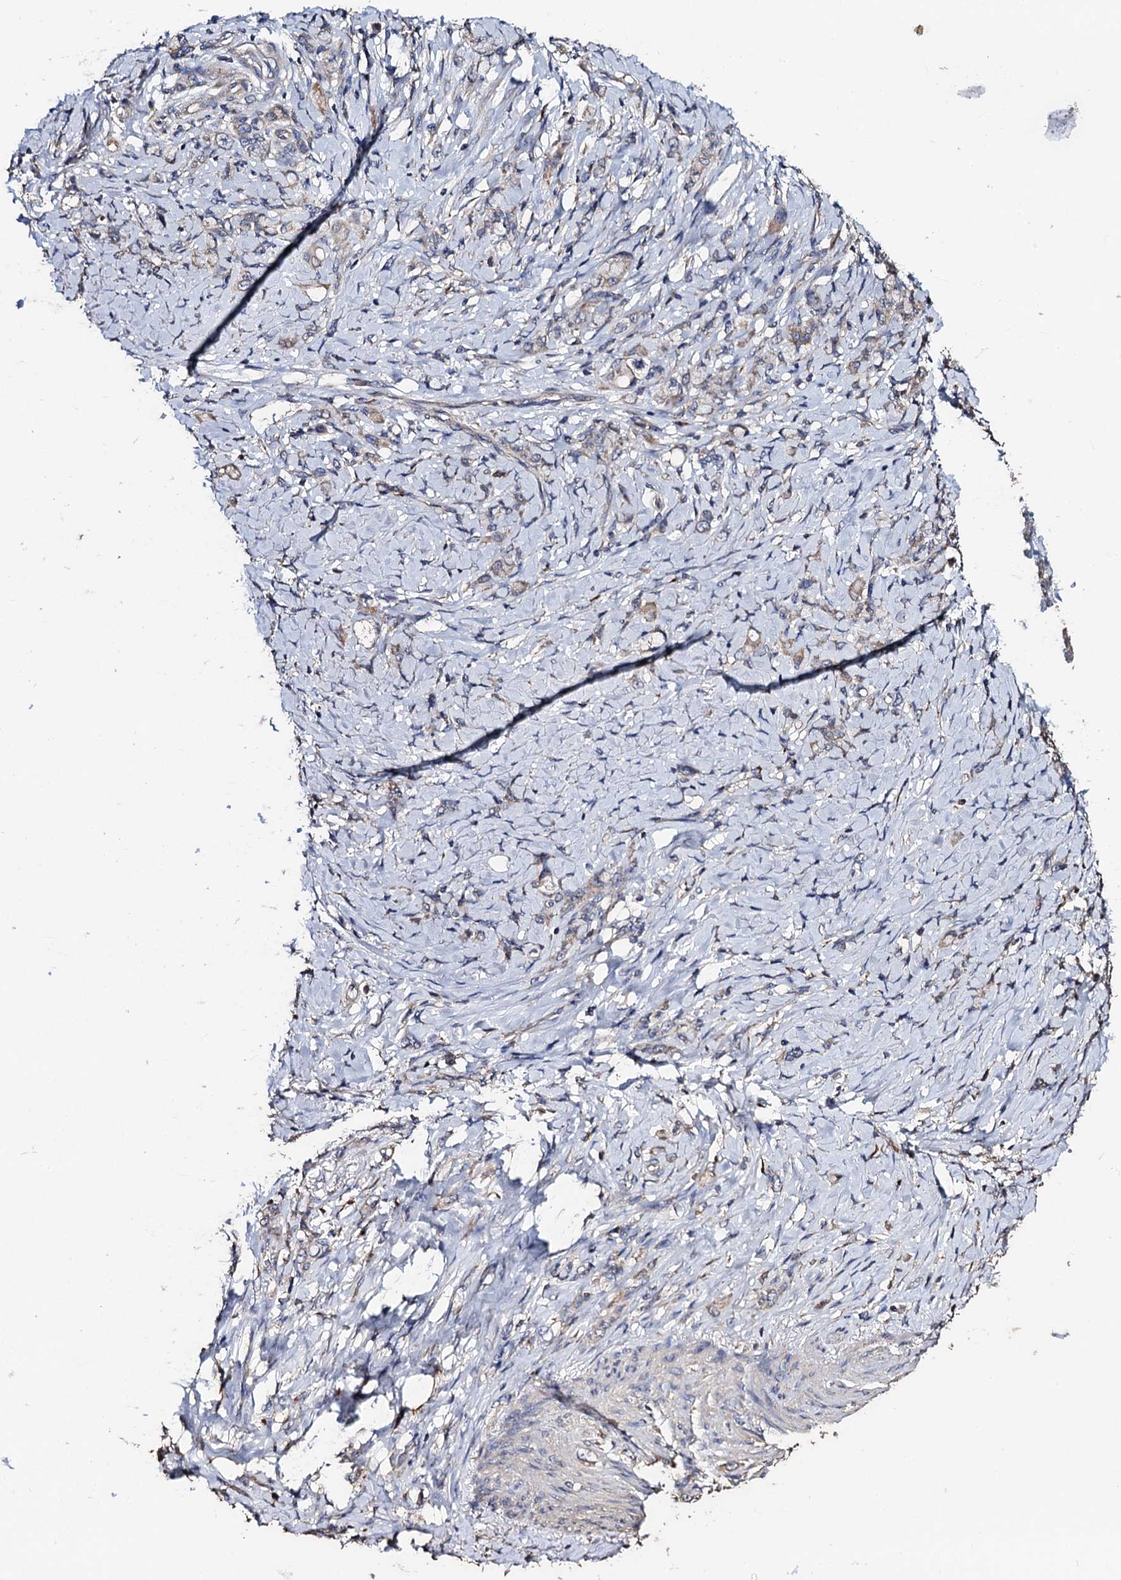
{"staining": {"intensity": "weak", "quantity": "<25%", "location": "cytoplasmic/membranous"}, "tissue": "stomach cancer", "cell_type": "Tumor cells", "image_type": "cancer", "snomed": [{"axis": "morphology", "description": "Adenocarcinoma, NOS"}, {"axis": "topography", "description": "Stomach"}], "caption": "Tumor cells are negative for brown protein staining in stomach adenocarcinoma. The staining is performed using DAB (3,3'-diaminobenzidine) brown chromogen with nuclei counter-stained in using hematoxylin.", "gene": "PPTC7", "patient": {"sex": "female", "age": 79}}